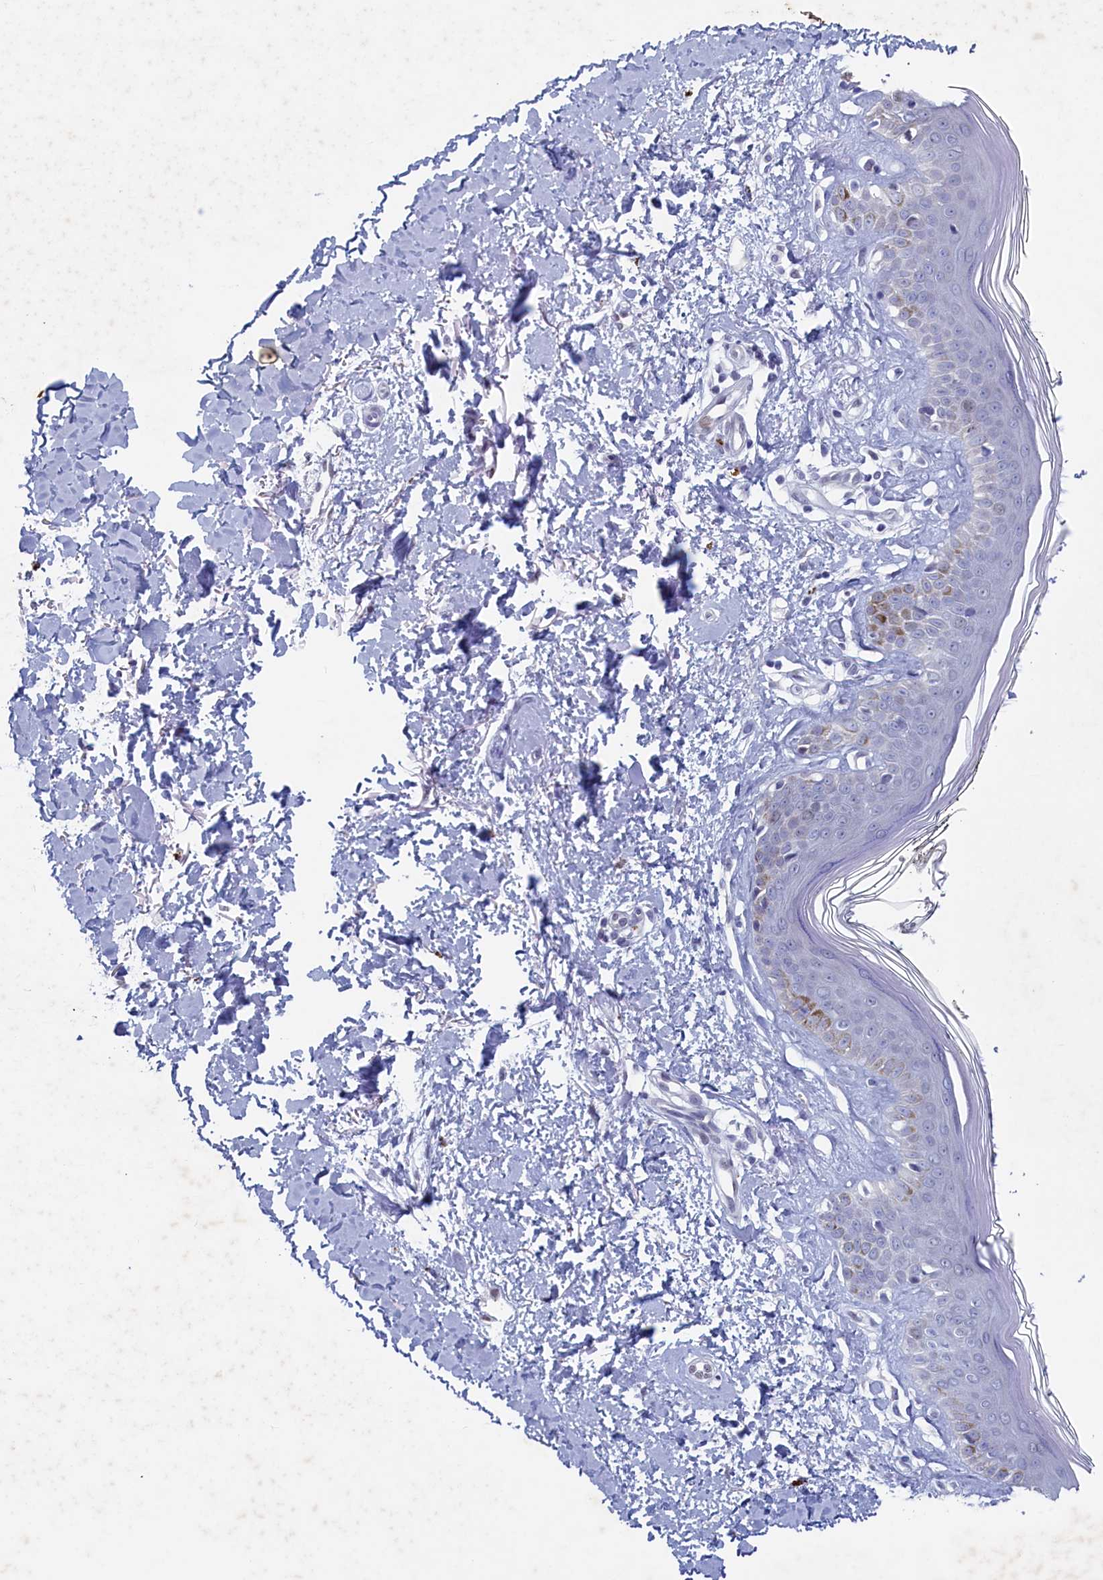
{"staining": {"intensity": "negative", "quantity": "none", "location": "none"}, "tissue": "skin", "cell_type": "Fibroblasts", "image_type": "normal", "snomed": [{"axis": "morphology", "description": "Normal tissue, NOS"}, {"axis": "topography", "description": "Skin"}], "caption": "Fibroblasts show no significant protein positivity in normal skin. Brightfield microscopy of IHC stained with DAB (brown) and hematoxylin (blue), captured at high magnification.", "gene": "WDR76", "patient": {"sex": "female", "age": 64}}